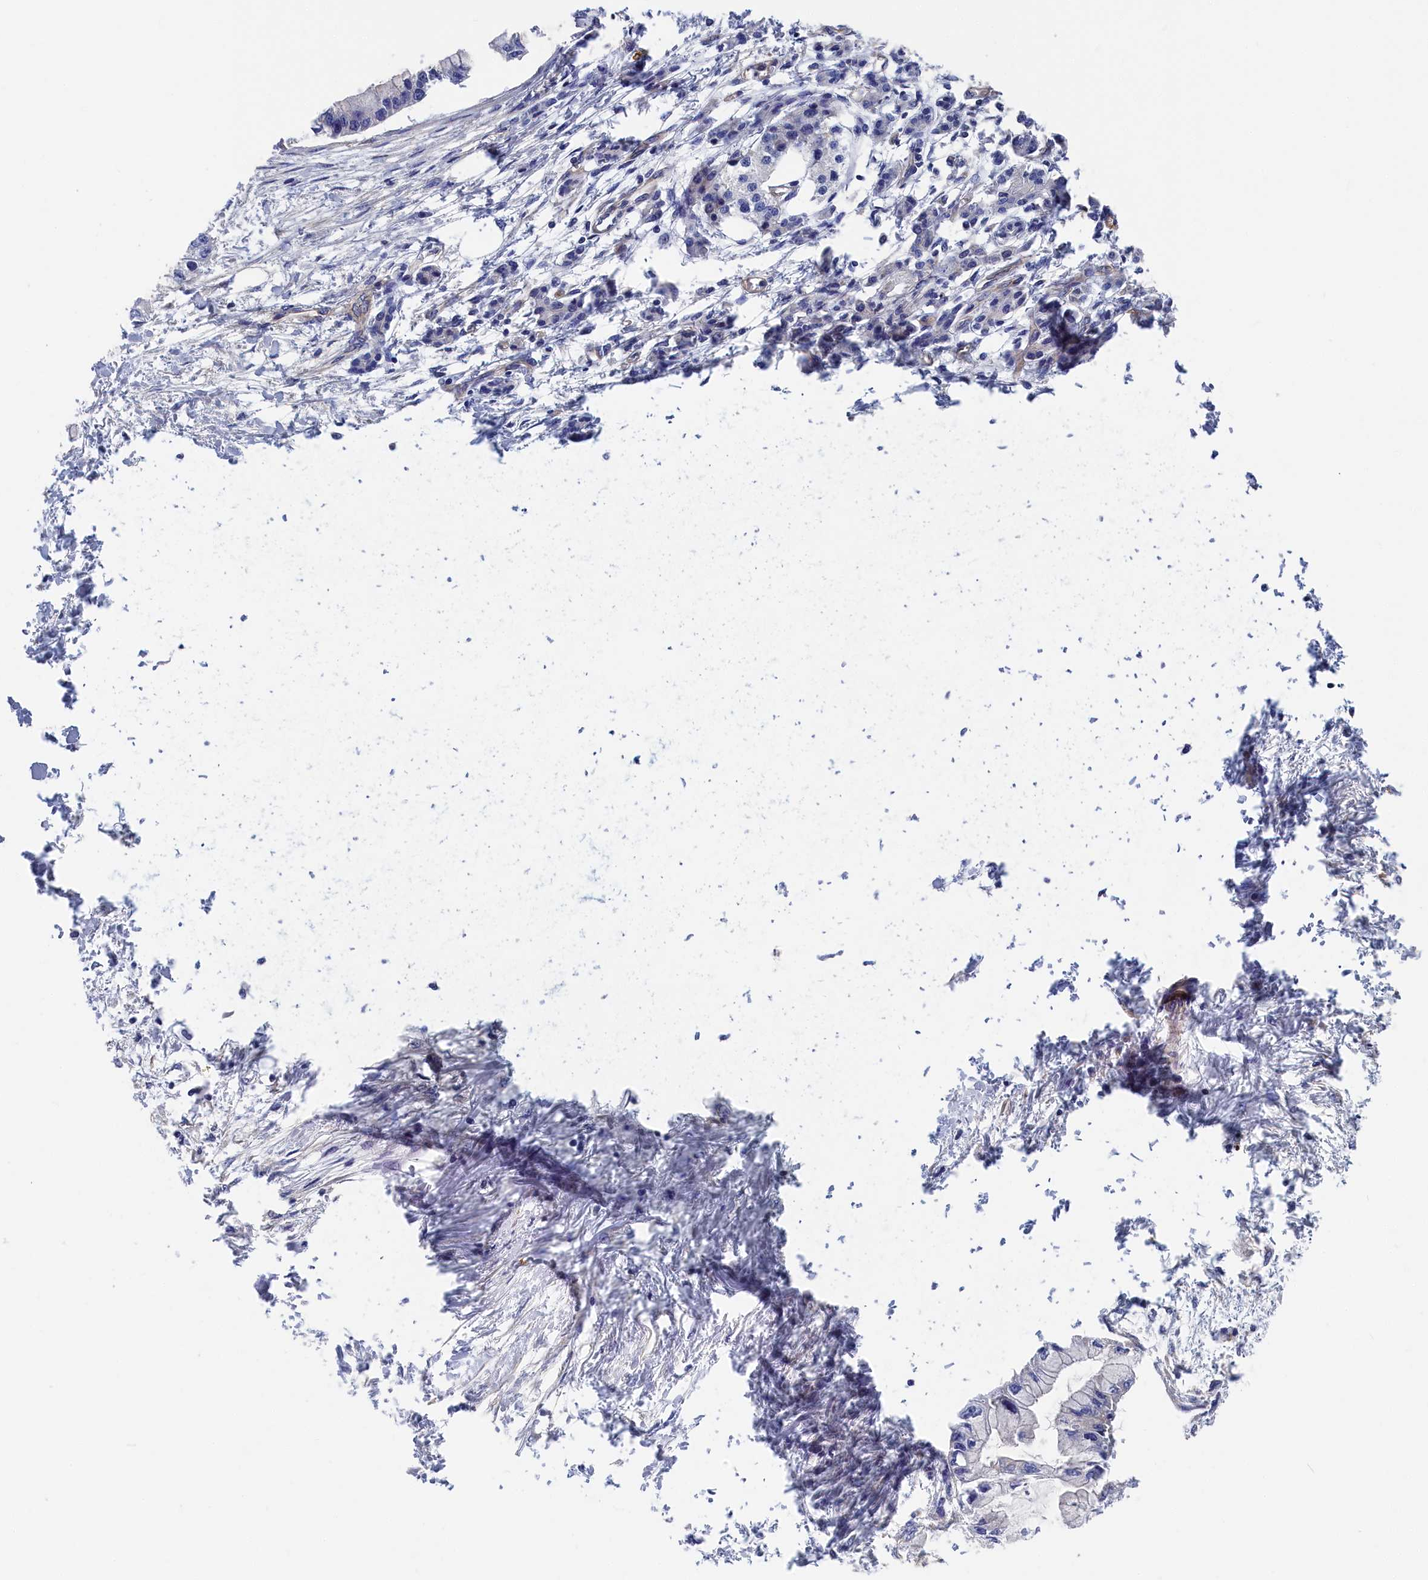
{"staining": {"intensity": "negative", "quantity": "none", "location": "none"}, "tissue": "pancreatic cancer", "cell_type": "Tumor cells", "image_type": "cancer", "snomed": [{"axis": "morphology", "description": "Adenocarcinoma, NOS"}, {"axis": "topography", "description": "Pancreas"}], "caption": "This is an immunohistochemistry micrograph of pancreatic cancer. There is no positivity in tumor cells.", "gene": "LDHD", "patient": {"sex": "male", "age": 48}}